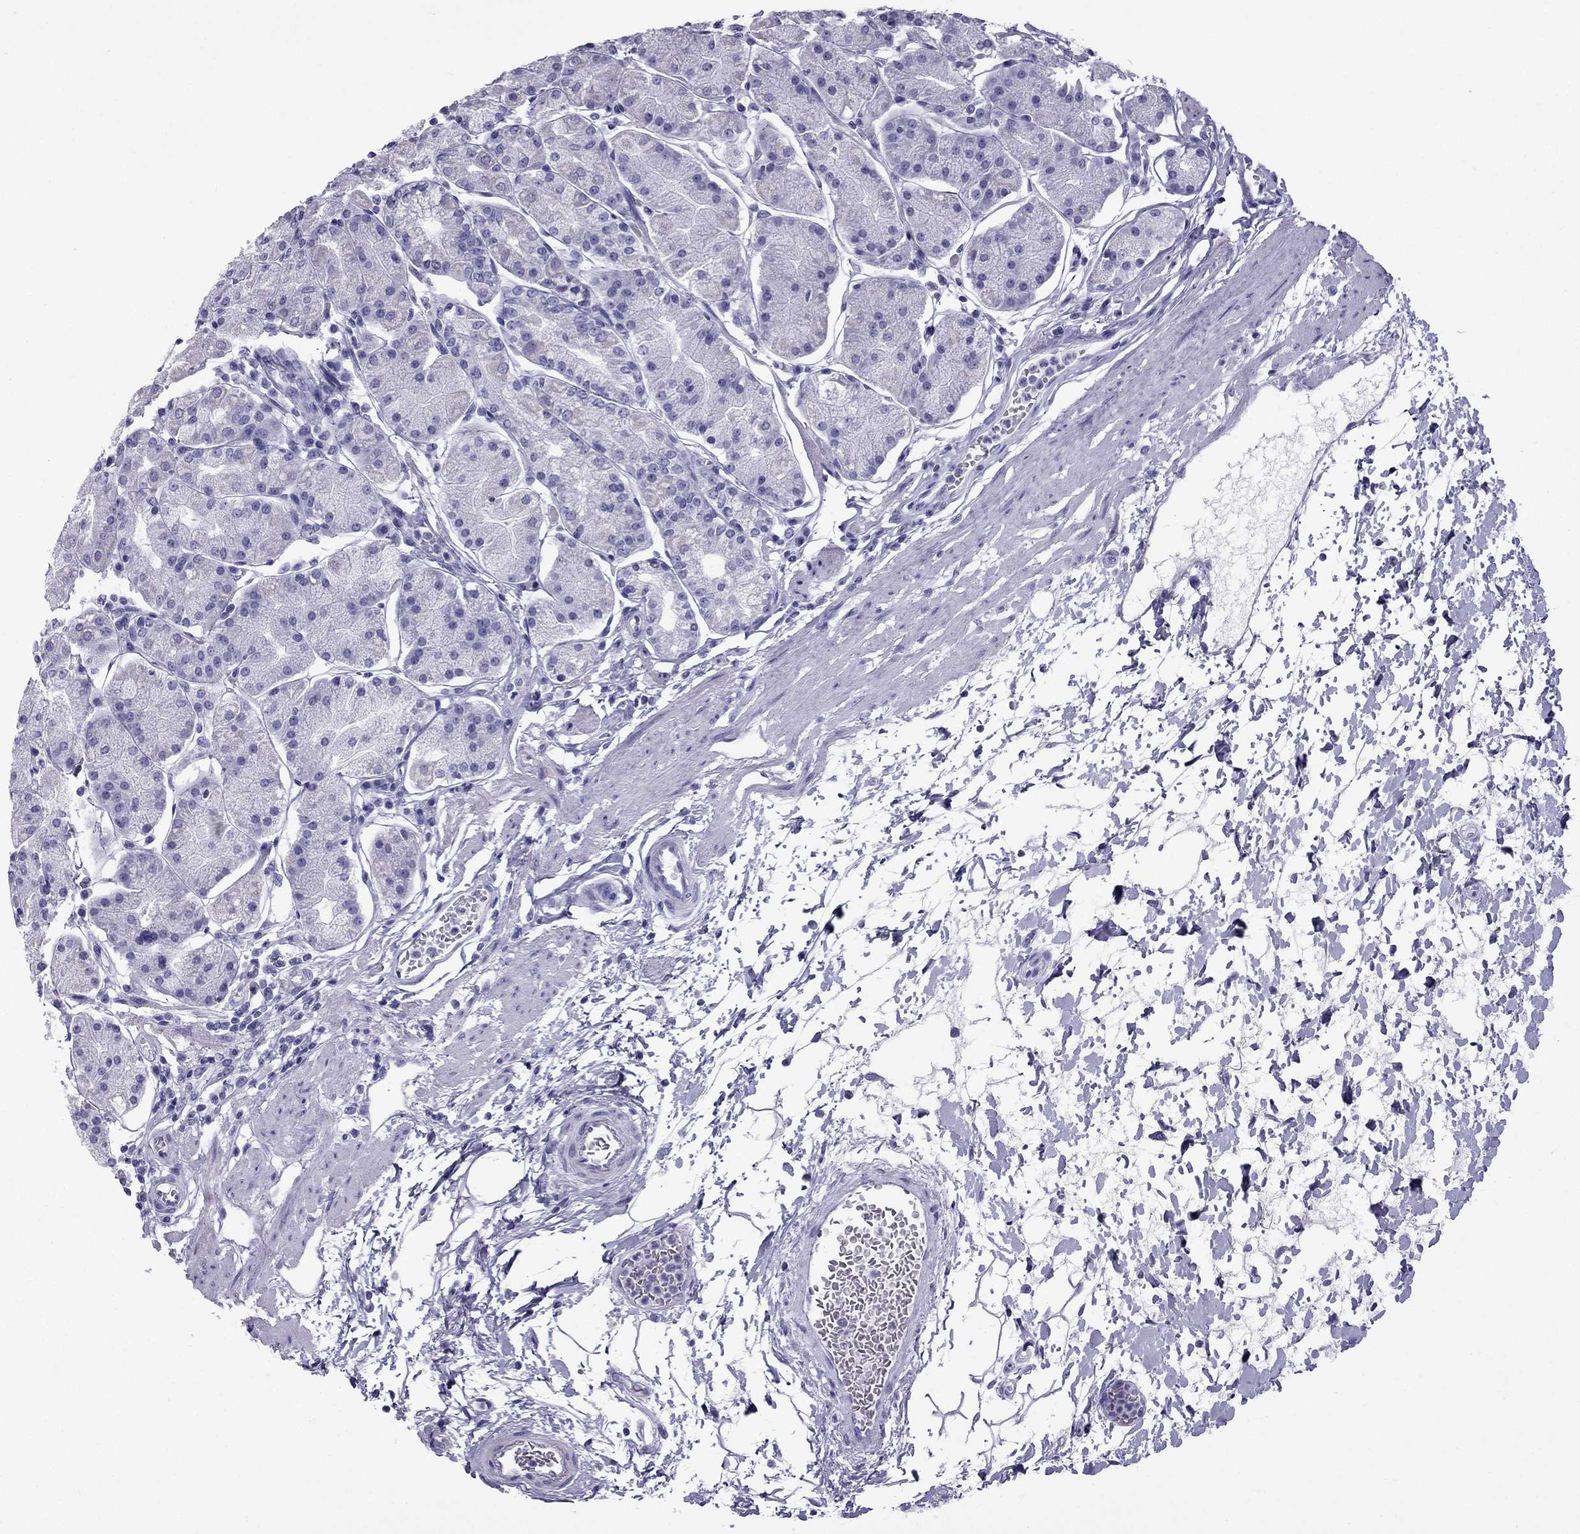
{"staining": {"intensity": "negative", "quantity": "none", "location": "none"}, "tissue": "stomach", "cell_type": "Glandular cells", "image_type": "normal", "snomed": [{"axis": "morphology", "description": "Normal tissue, NOS"}, {"axis": "topography", "description": "Stomach"}], "caption": "Immunohistochemistry of benign human stomach displays no positivity in glandular cells.", "gene": "TFF3", "patient": {"sex": "male", "age": 54}}